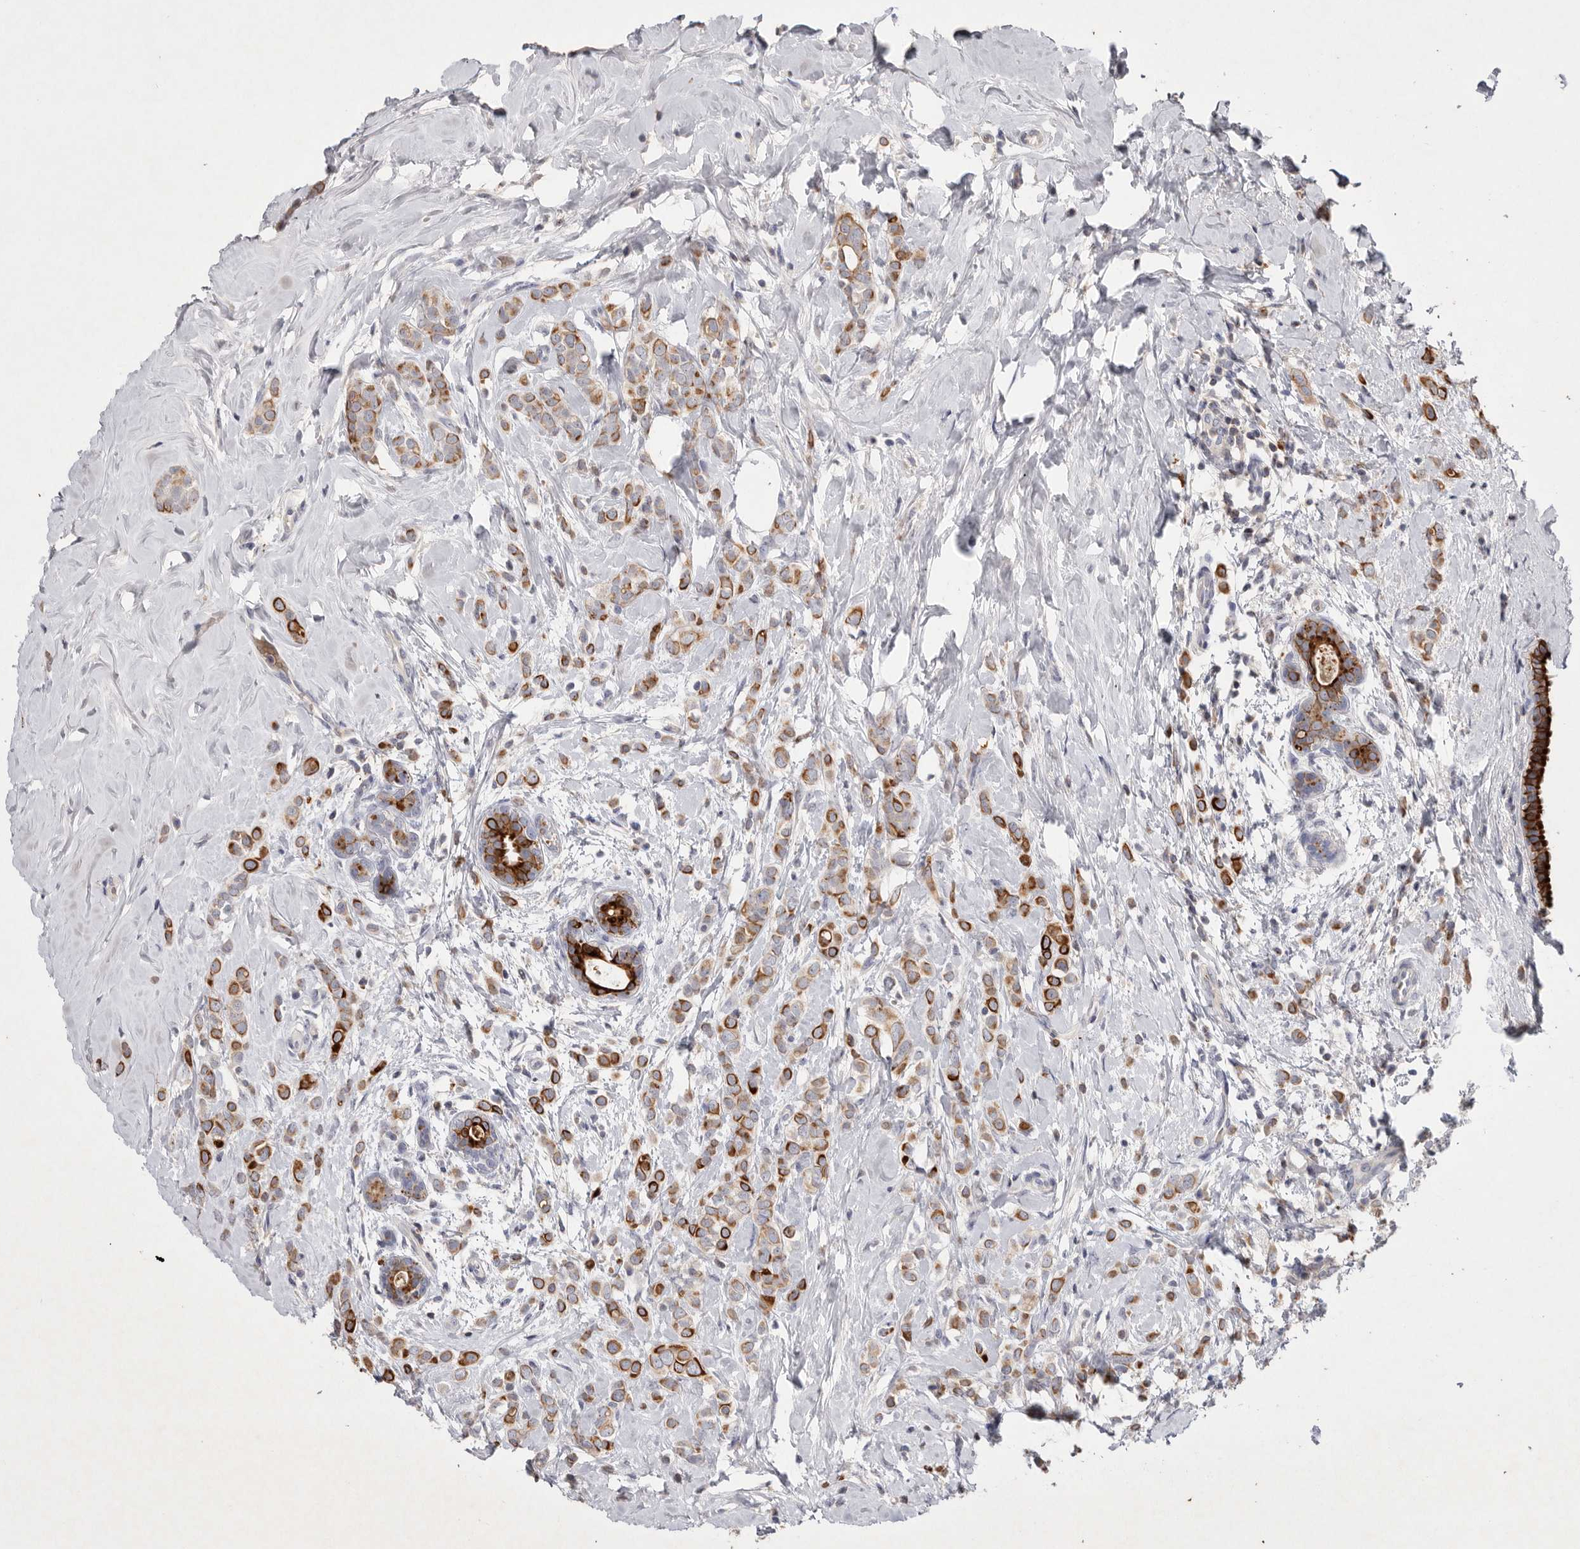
{"staining": {"intensity": "moderate", "quantity": ">75%", "location": "cytoplasmic/membranous"}, "tissue": "breast cancer", "cell_type": "Tumor cells", "image_type": "cancer", "snomed": [{"axis": "morphology", "description": "Lobular carcinoma"}, {"axis": "topography", "description": "Breast"}], "caption": "Moderate cytoplasmic/membranous staining is appreciated in approximately >75% of tumor cells in breast cancer (lobular carcinoma).", "gene": "TNFSF14", "patient": {"sex": "female", "age": 47}}